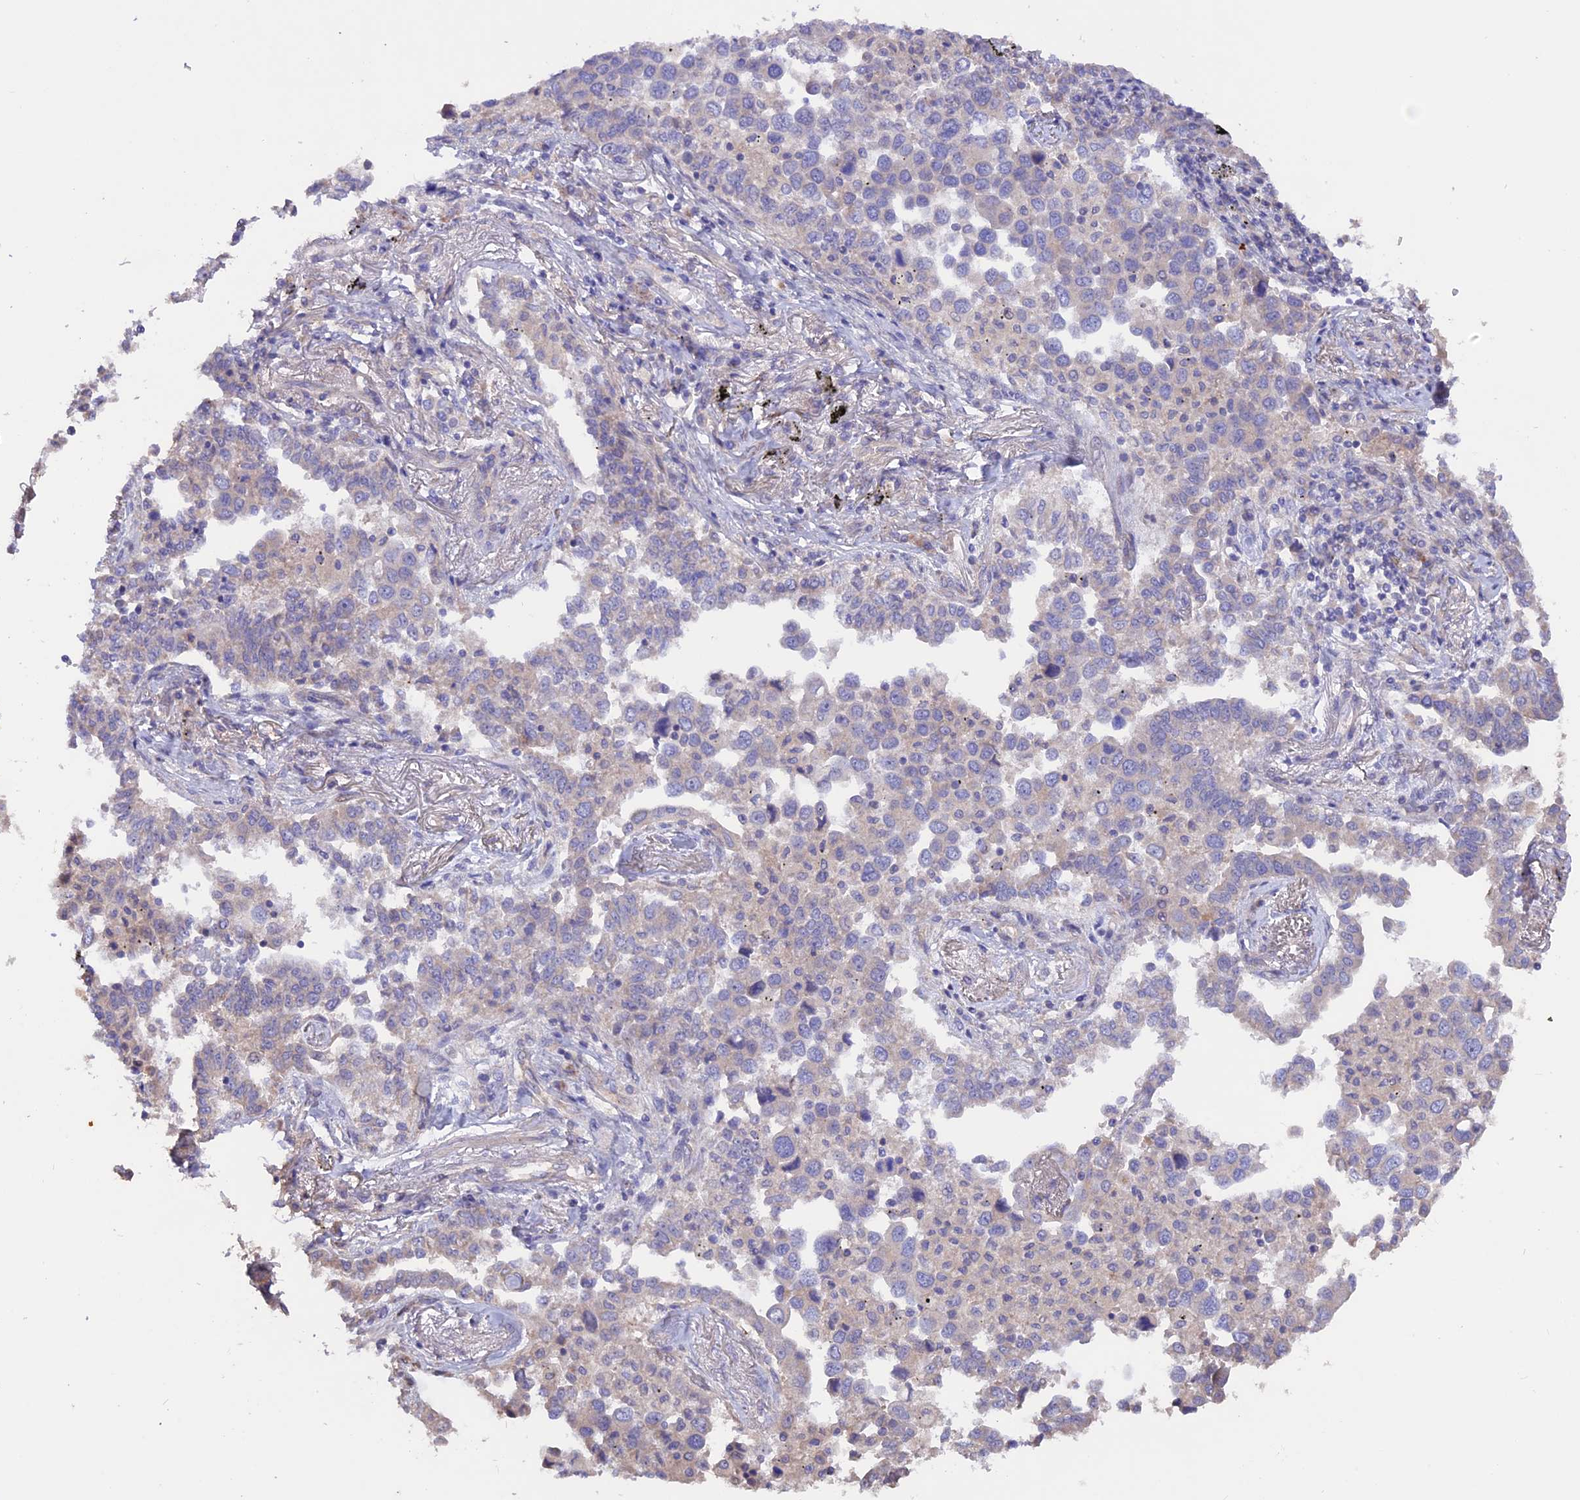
{"staining": {"intensity": "negative", "quantity": "none", "location": "none"}, "tissue": "lung cancer", "cell_type": "Tumor cells", "image_type": "cancer", "snomed": [{"axis": "morphology", "description": "Adenocarcinoma, NOS"}, {"axis": "topography", "description": "Lung"}], "caption": "This is an IHC micrograph of lung adenocarcinoma. There is no staining in tumor cells.", "gene": "HYCC1", "patient": {"sex": "male", "age": 67}}